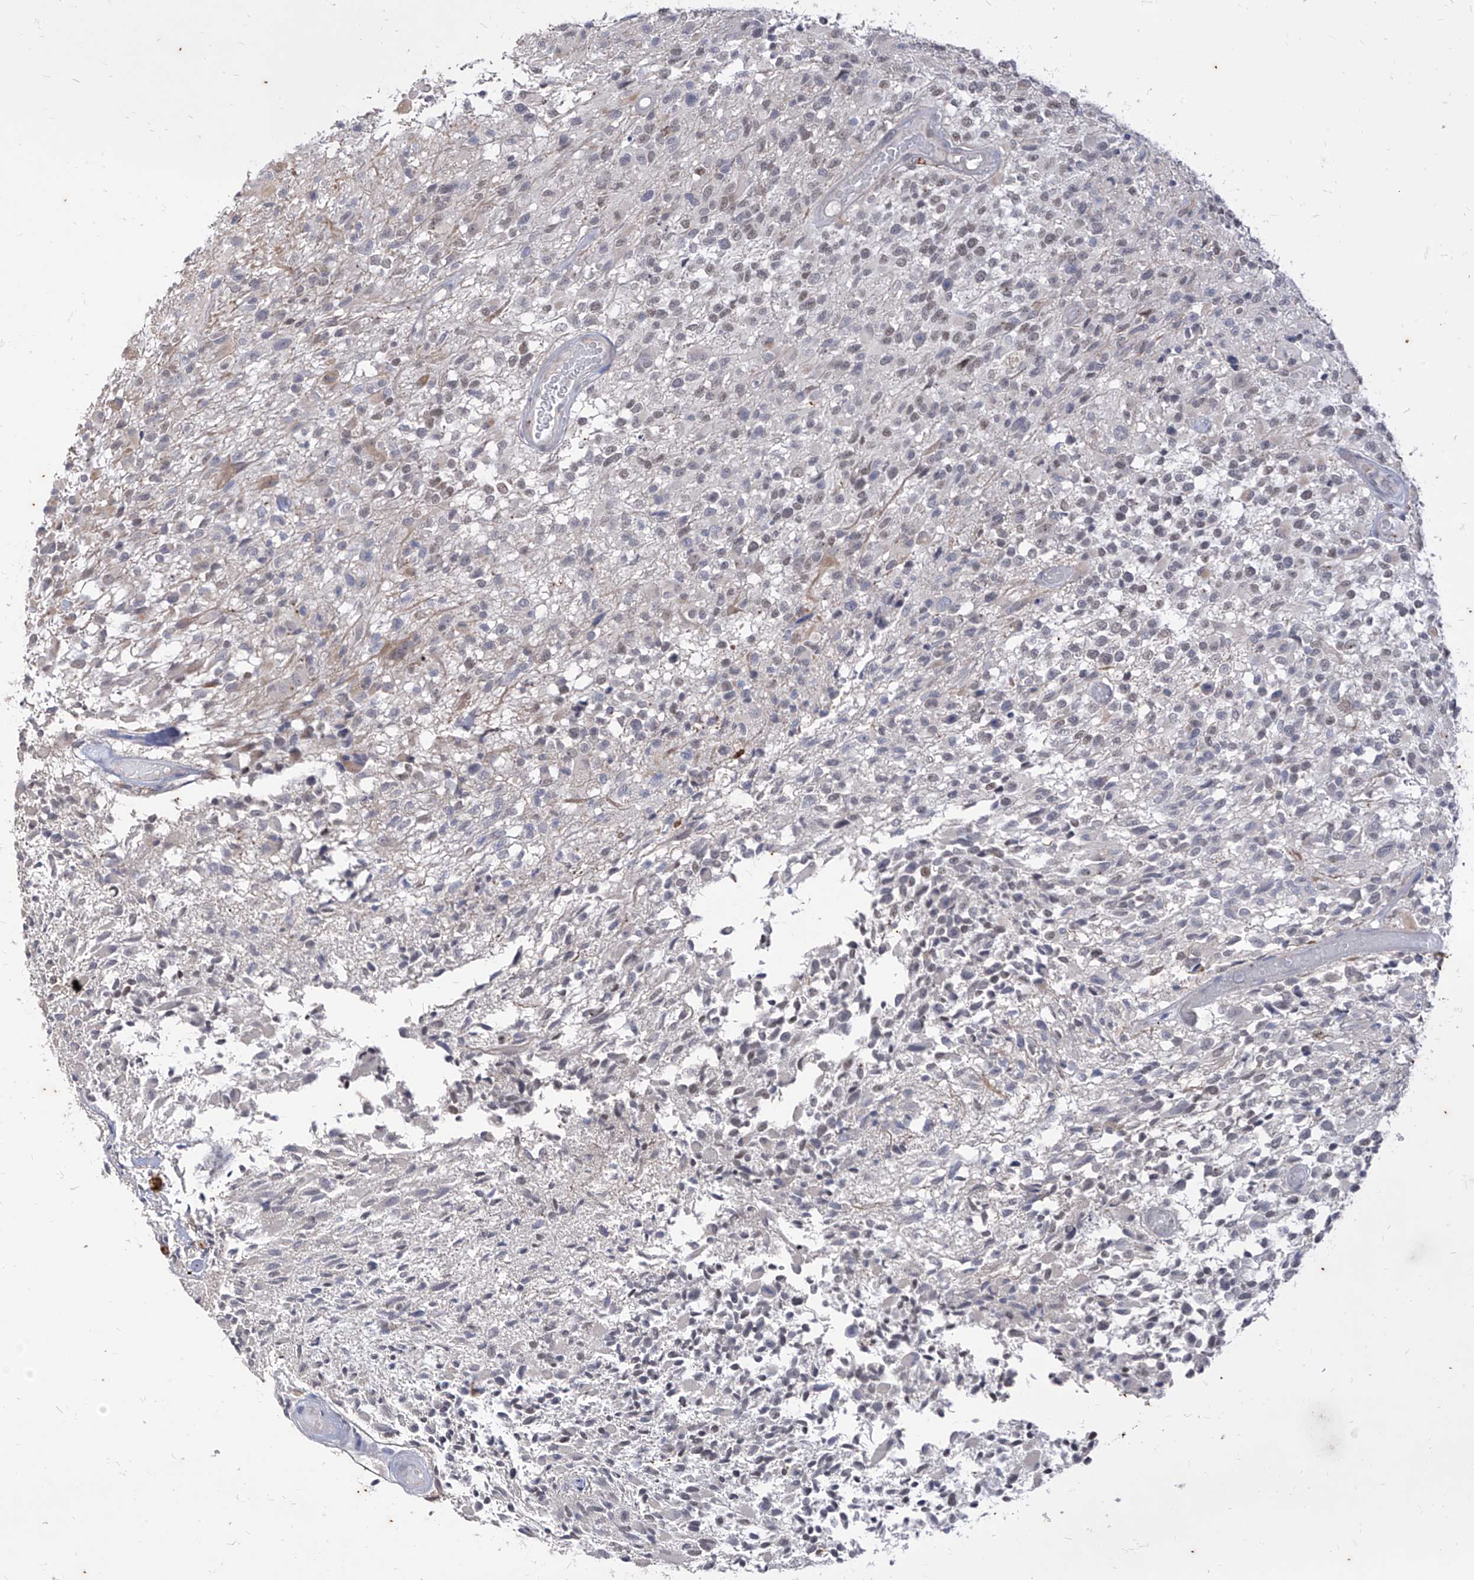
{"staining": {"intensity": "weak", "quantity": "<25%", "location": "nuclear"}, "tissue": "glioma", "cell_type": "Tumor cells", "image_type": "cancer", "snomed": [{"axis": "morphology", "description": "Glioma, malignant, High grade"}, {"axis": "morphology", "description": "Glioblastoma, NOS"}, {"axis": "topography", "description": "Brain"}], "caption": "The IHC micrograph has no significant positivity in tumor cells of glioma tissue.", "gene": "PHF20L1", "patient": {"sex": "male", "age": 60}}